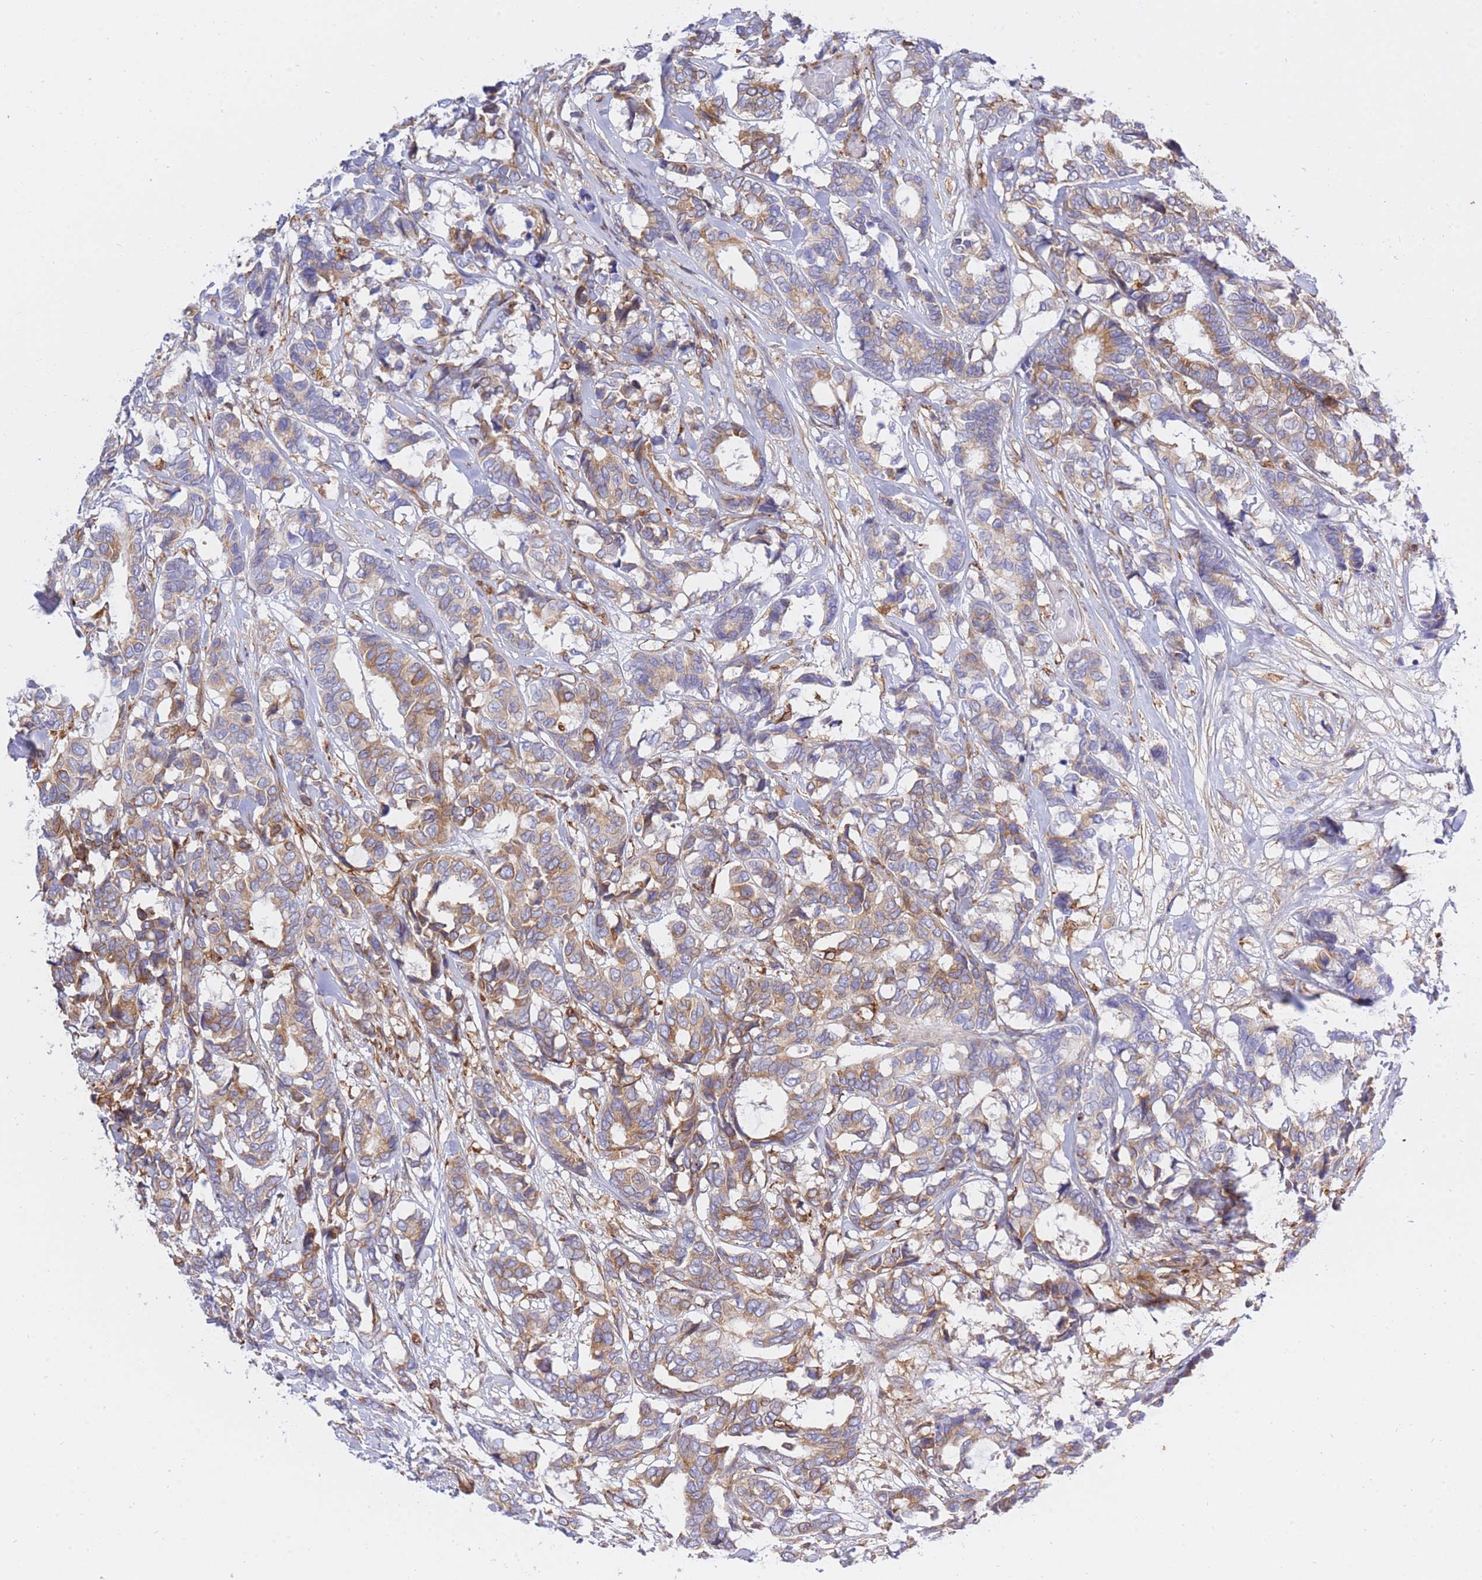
{"staining": {"intensity": "moderate", "quantity": ">75%", "location": "cytoplasmic/membranous"}, "tissue": "breast cancer", "cell_type": "Tumor cells", "image_type": "cancer", "snomed": [{"axis": "morphology", "description": "Duct carcinoma"}, {"axis": "topography", "description": "Breast"}], "caption": "The micrograph reveals staining of breast cancer (intraductal carcinoma), revealing moderate cytoplasmic/membranous protein expression (brown color) within tumor cells.", "gene": "REM1", "patient": {"sex": "female", "age": 87}}